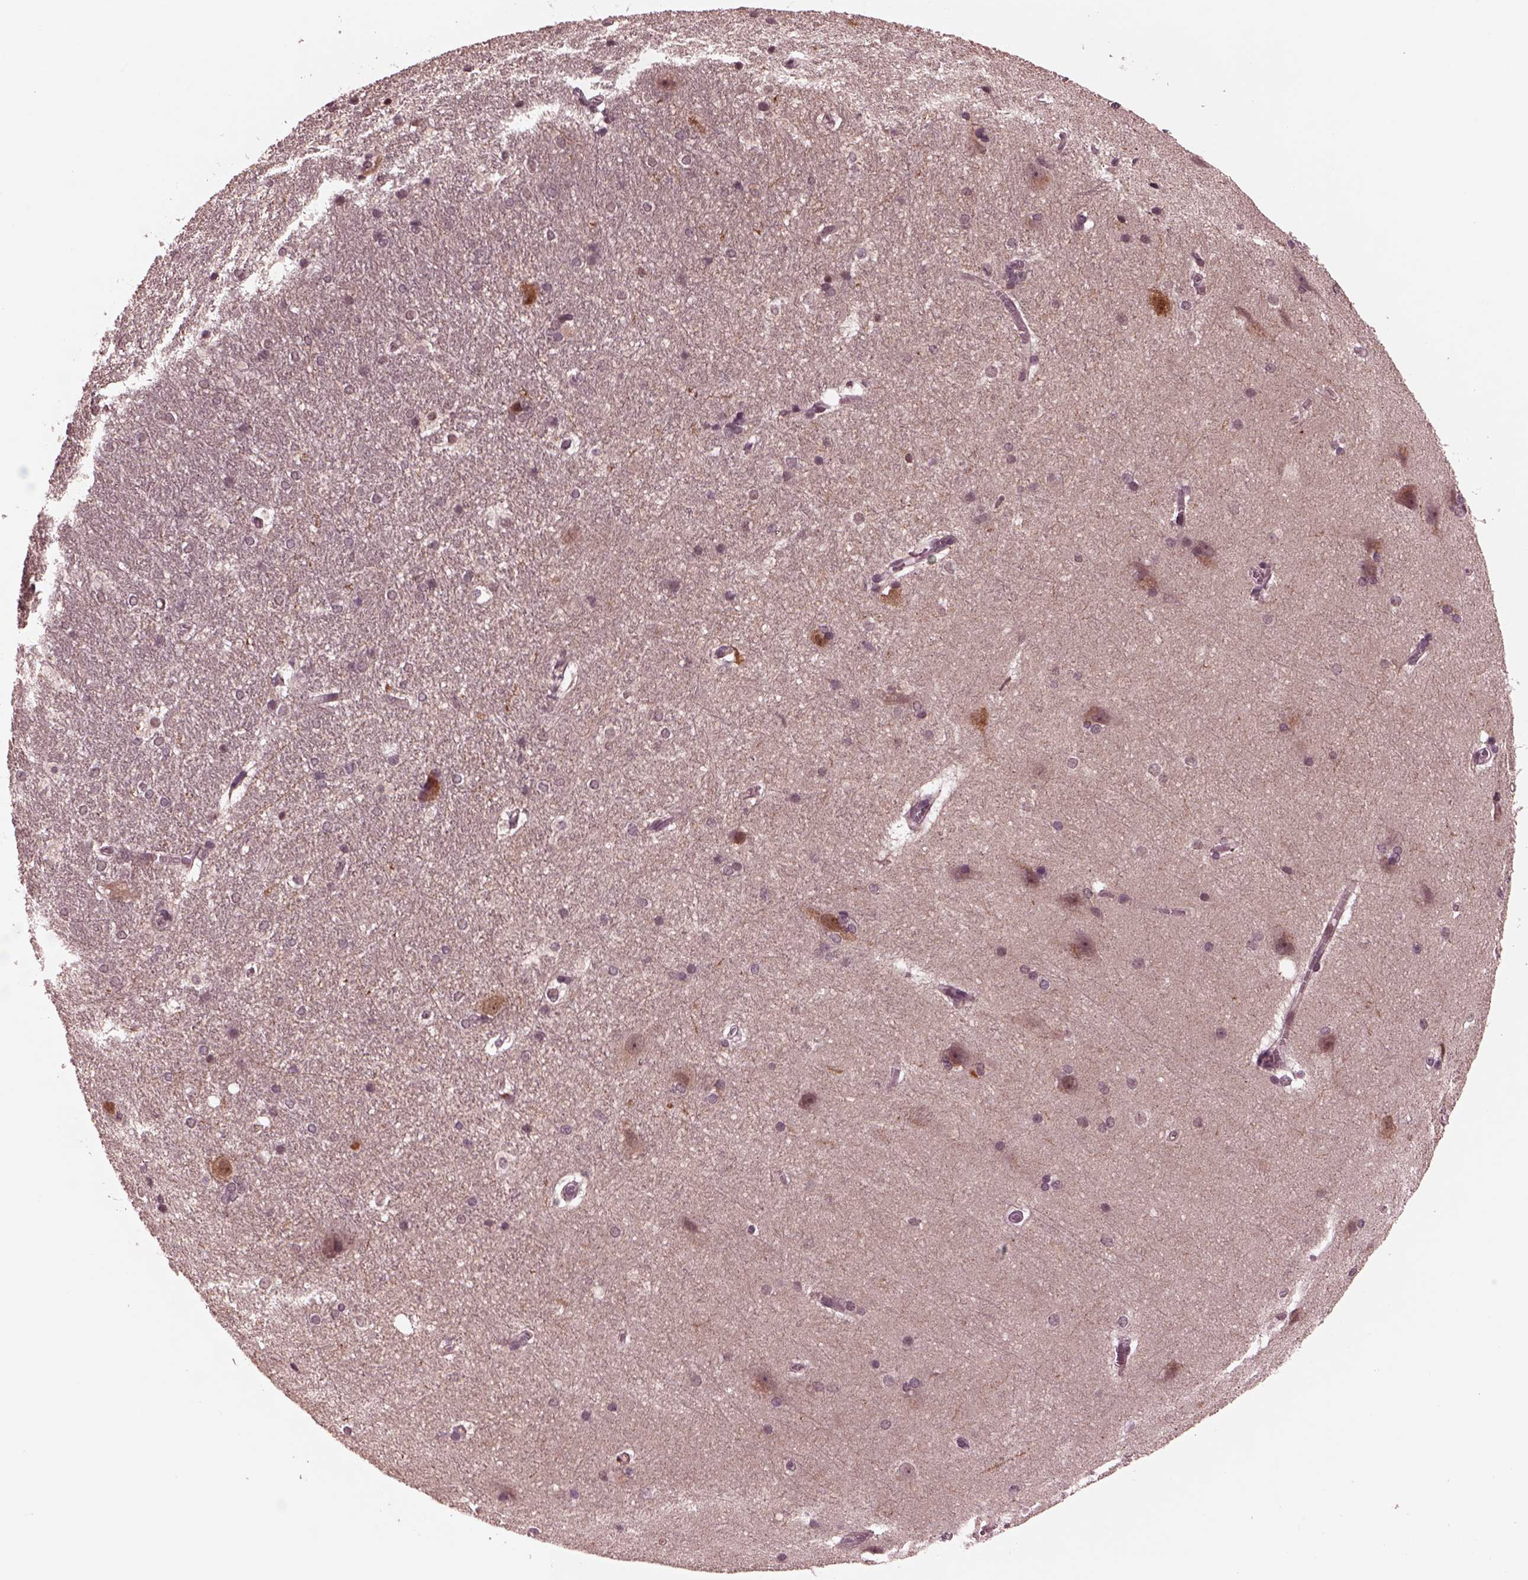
{"staining": {"intensity": "negative", "quantity": "none", "location": "none"}, "tissue": "hippocampus", "cell_type": "Glial cells", "image_type": "normal", "snomed": [{"axis": "morphology", "description": "Normal tissue, NOS"}, {"axis": "topography", "description": "Cerebral cortex"}, {"axis": "topography", "description": "Hippocampus"}], "caption": "Immunohistochemistry of normal human hippocampus displays no staining in glial cells.", "gene": "NAP1L5", "patient": {"sex": "female", "age": 19}}